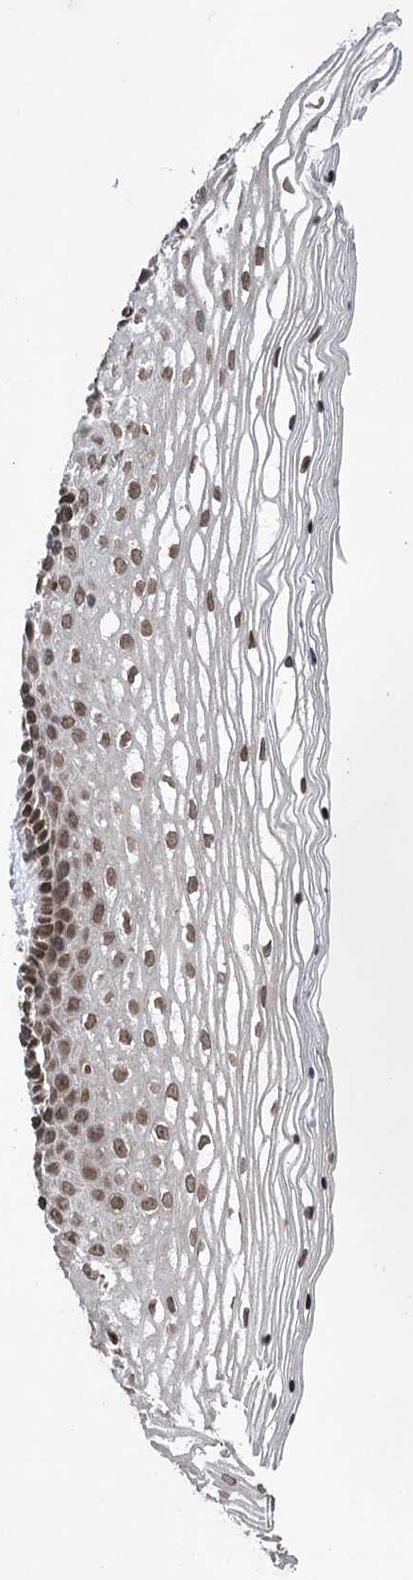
{"staining": {"intensity": "moderate", "quantity": ">75%", "location": "nuclear"}, "tissue": "vagina", "cell_type": "Squamous epithelial cells", "image_type": "normal", "snomed": [{"axis": "morphology", "description": "Normal tissue, NOS"}, {"axis": "topography", "description": "Vagina"}], "caption": "The photomicrograph shows a brown stain indicating the presence of a protein in the nuclear of squamous epithelial cells in vagina. Immunohistochemistry (ihc) stains the protein in brown and the nuclei are stained blue.", "gene": "MESD", "patient": {"sex": "female", "age": 46}}